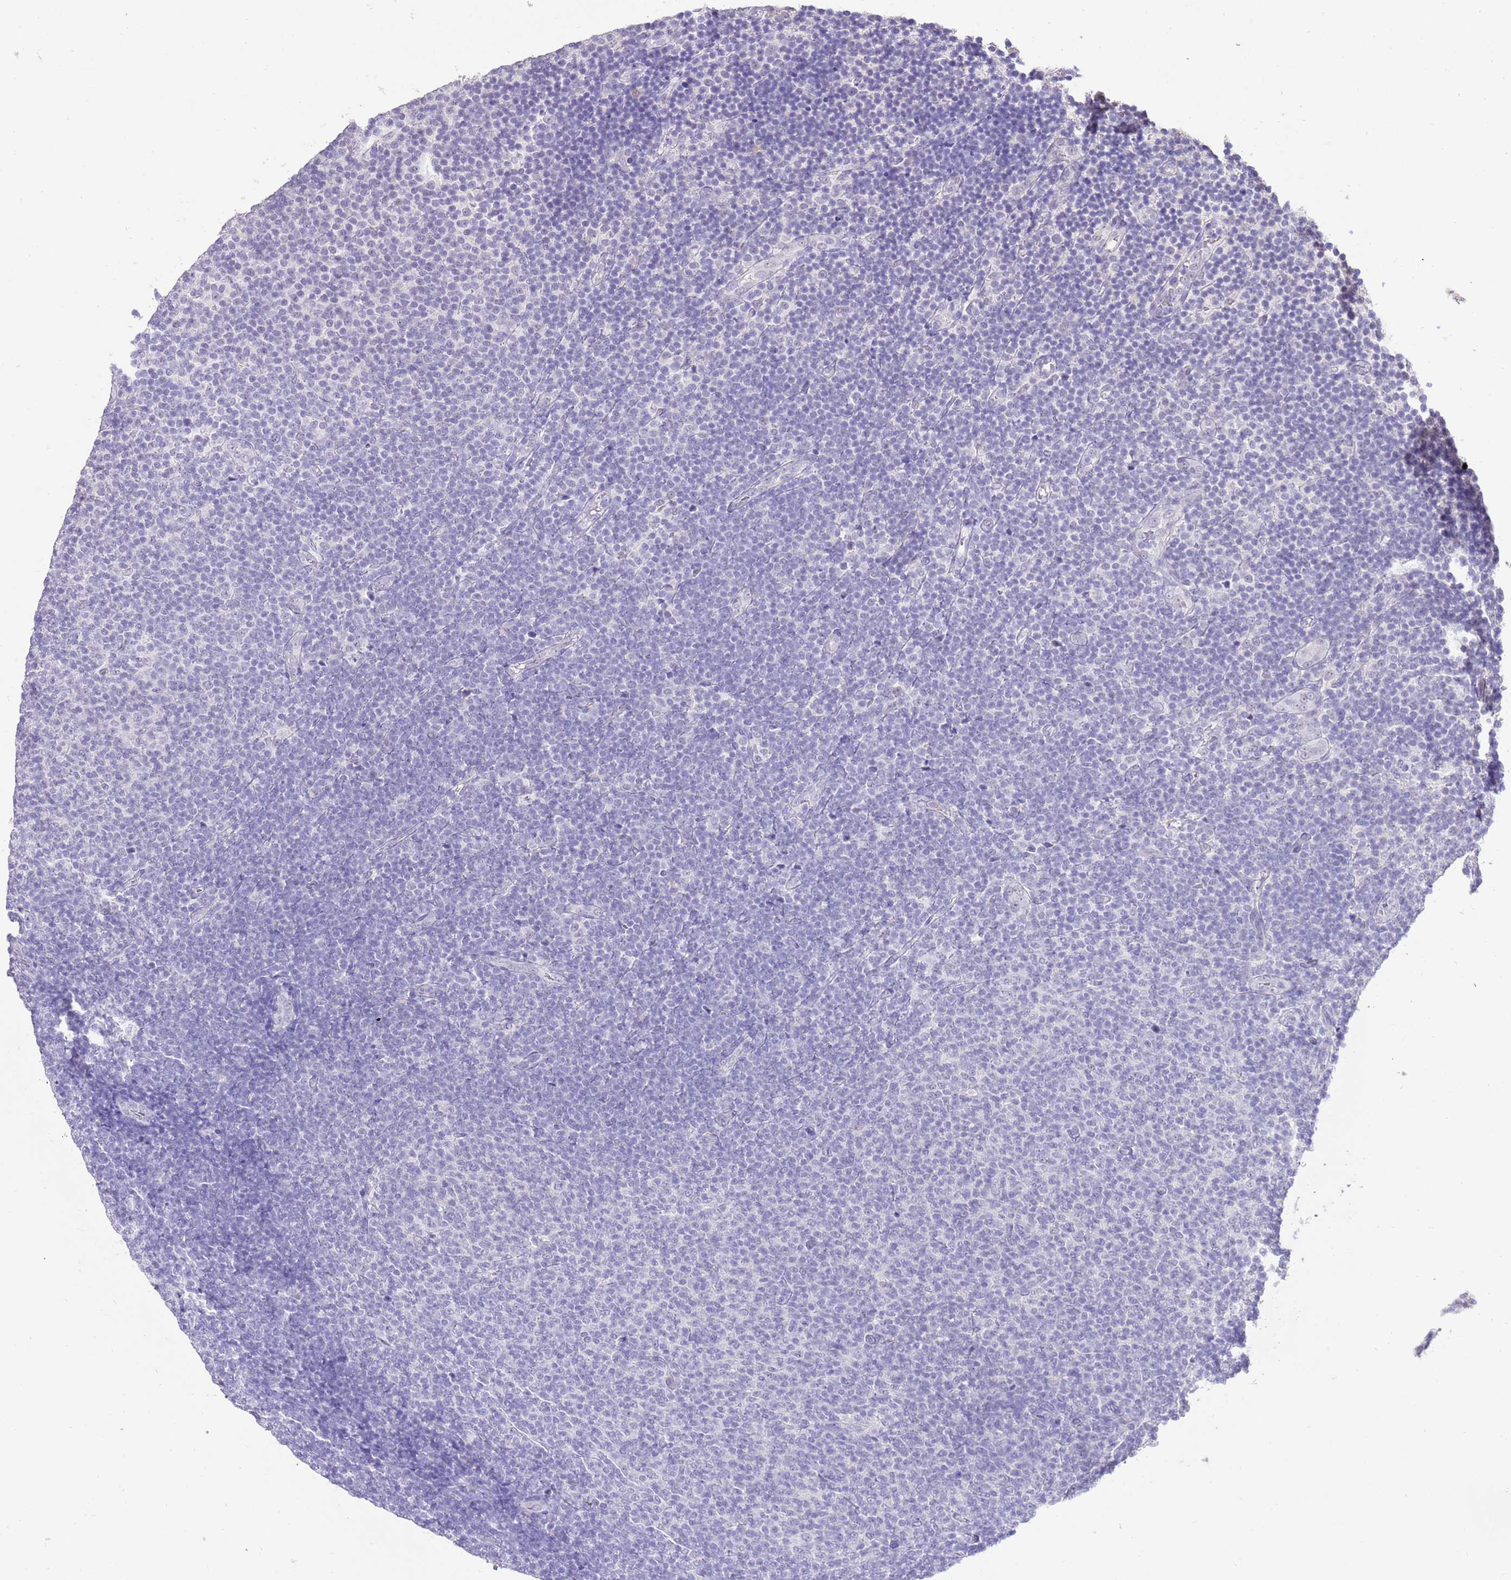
{"staining": {"intensity": "negative", "quantity": "none", "location": "none"}, "tissue": "lymphoma", "cell_type": "Tumor cells", "image_type": "cancer", "snomed": [{"axis": "morphology", "description": "Malignant lymphoma, non-Hodgkin's type, Low grade"}, {"axis": "topography", "description": "Lymph node"}], "caption": "Lymphoma stained for a protein using immunohistochemistry (IHC) reveals no staining tumor cells.", "gene": "IZUMO4", "patient": {"sex": "male", "age": 66}}